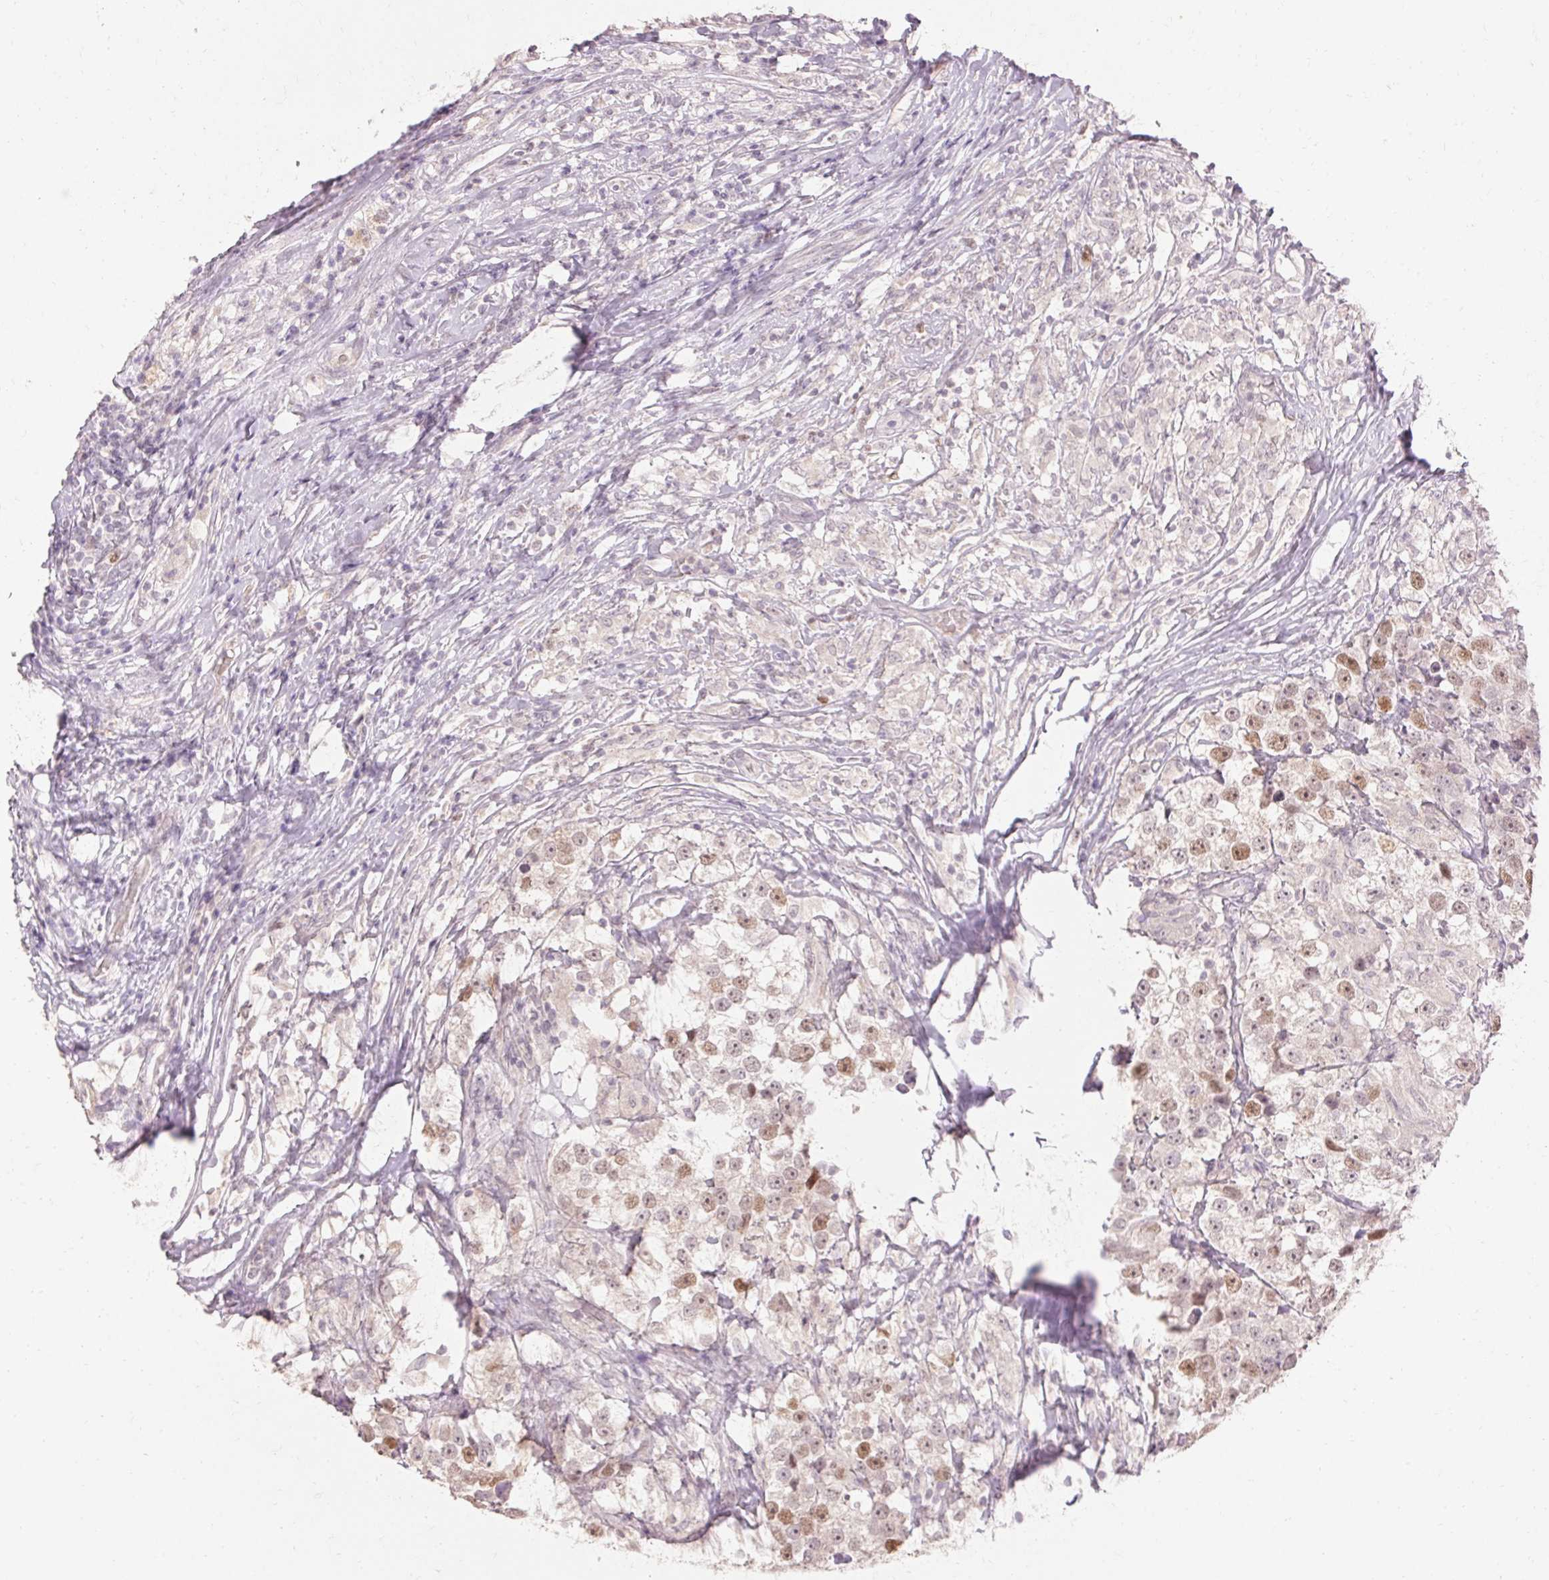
{"staining": {"intensity": "moderate", "quantity": "<25%", "location": "nuclear"}, "tissue": "testis cancer", "cell_type": "Tumor cells", "image_type": "cancer", "snomed": [{"axis": "morphology", "description": "Seminoma, NOS"}, {"axis": "topography", "description": "Testis"}], "caption": "Protein expression analysis of testis seminoma displays moderate nuclear positivity in approximately <25% of tumor cells.", "gene": "SKP2", "patient": {"sex": "male", "age": 46}}